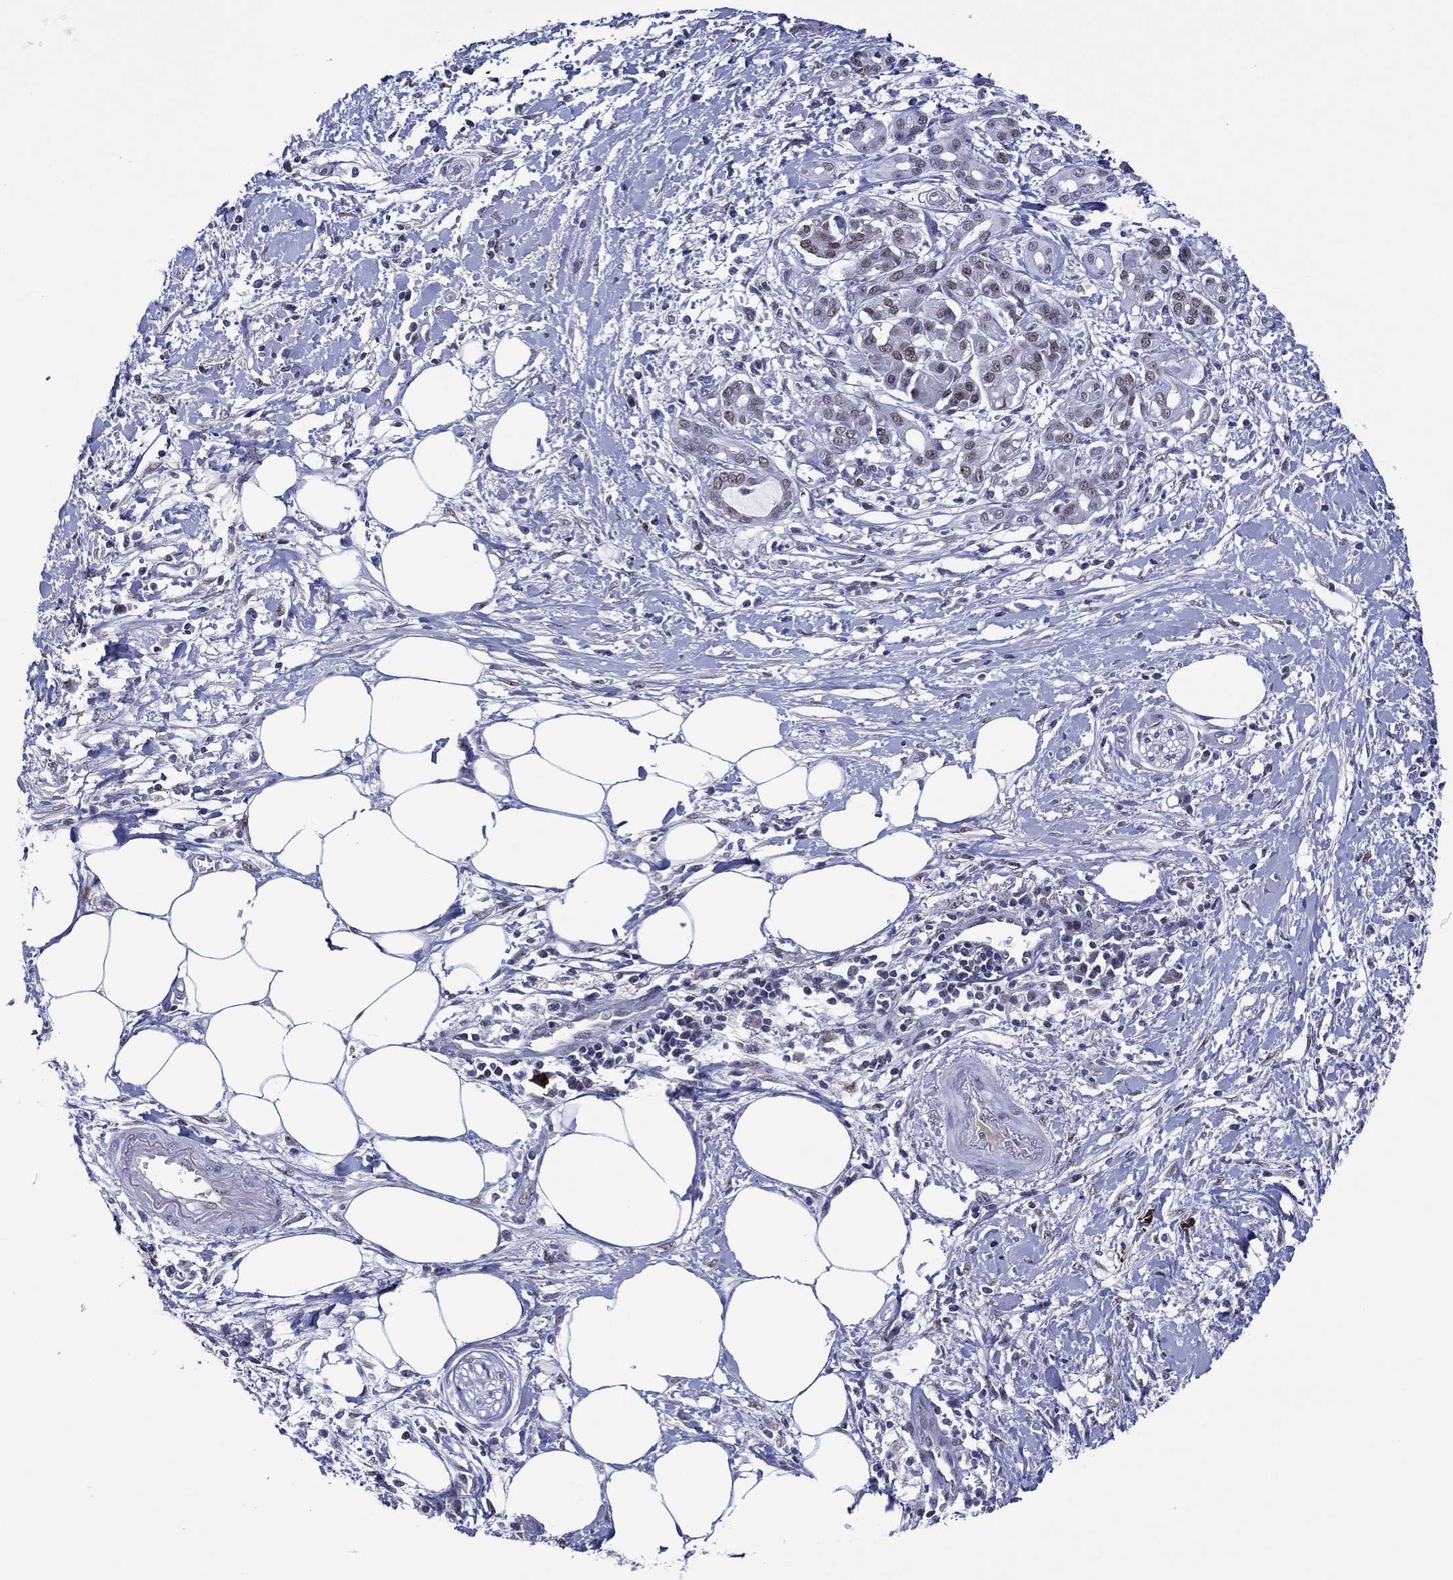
{"staining": {"intensity": "weak", "quantity": "<25%", "location": "nuclear"}, "tissue": "pancreatic cancer", "cell_type": "Tumor cells", "image_type": "cancer", "snomed": [{"axis": "morphology", "description": "Adenocarcinoma, NOS"}, {"axis": "topography", "description": "Pancreas"}], "caption": "Immunohistochemistry (IHC) histopathology image of pancreatic adenocarcinoma stained for a protein (brown), which exhibits no staining in tumor cells. (DAB immunohistochemistry visualized using brightfield microscopy, high magnification).", "gene": "GATA6", "patient": {"sex": "male", "age": 72}}